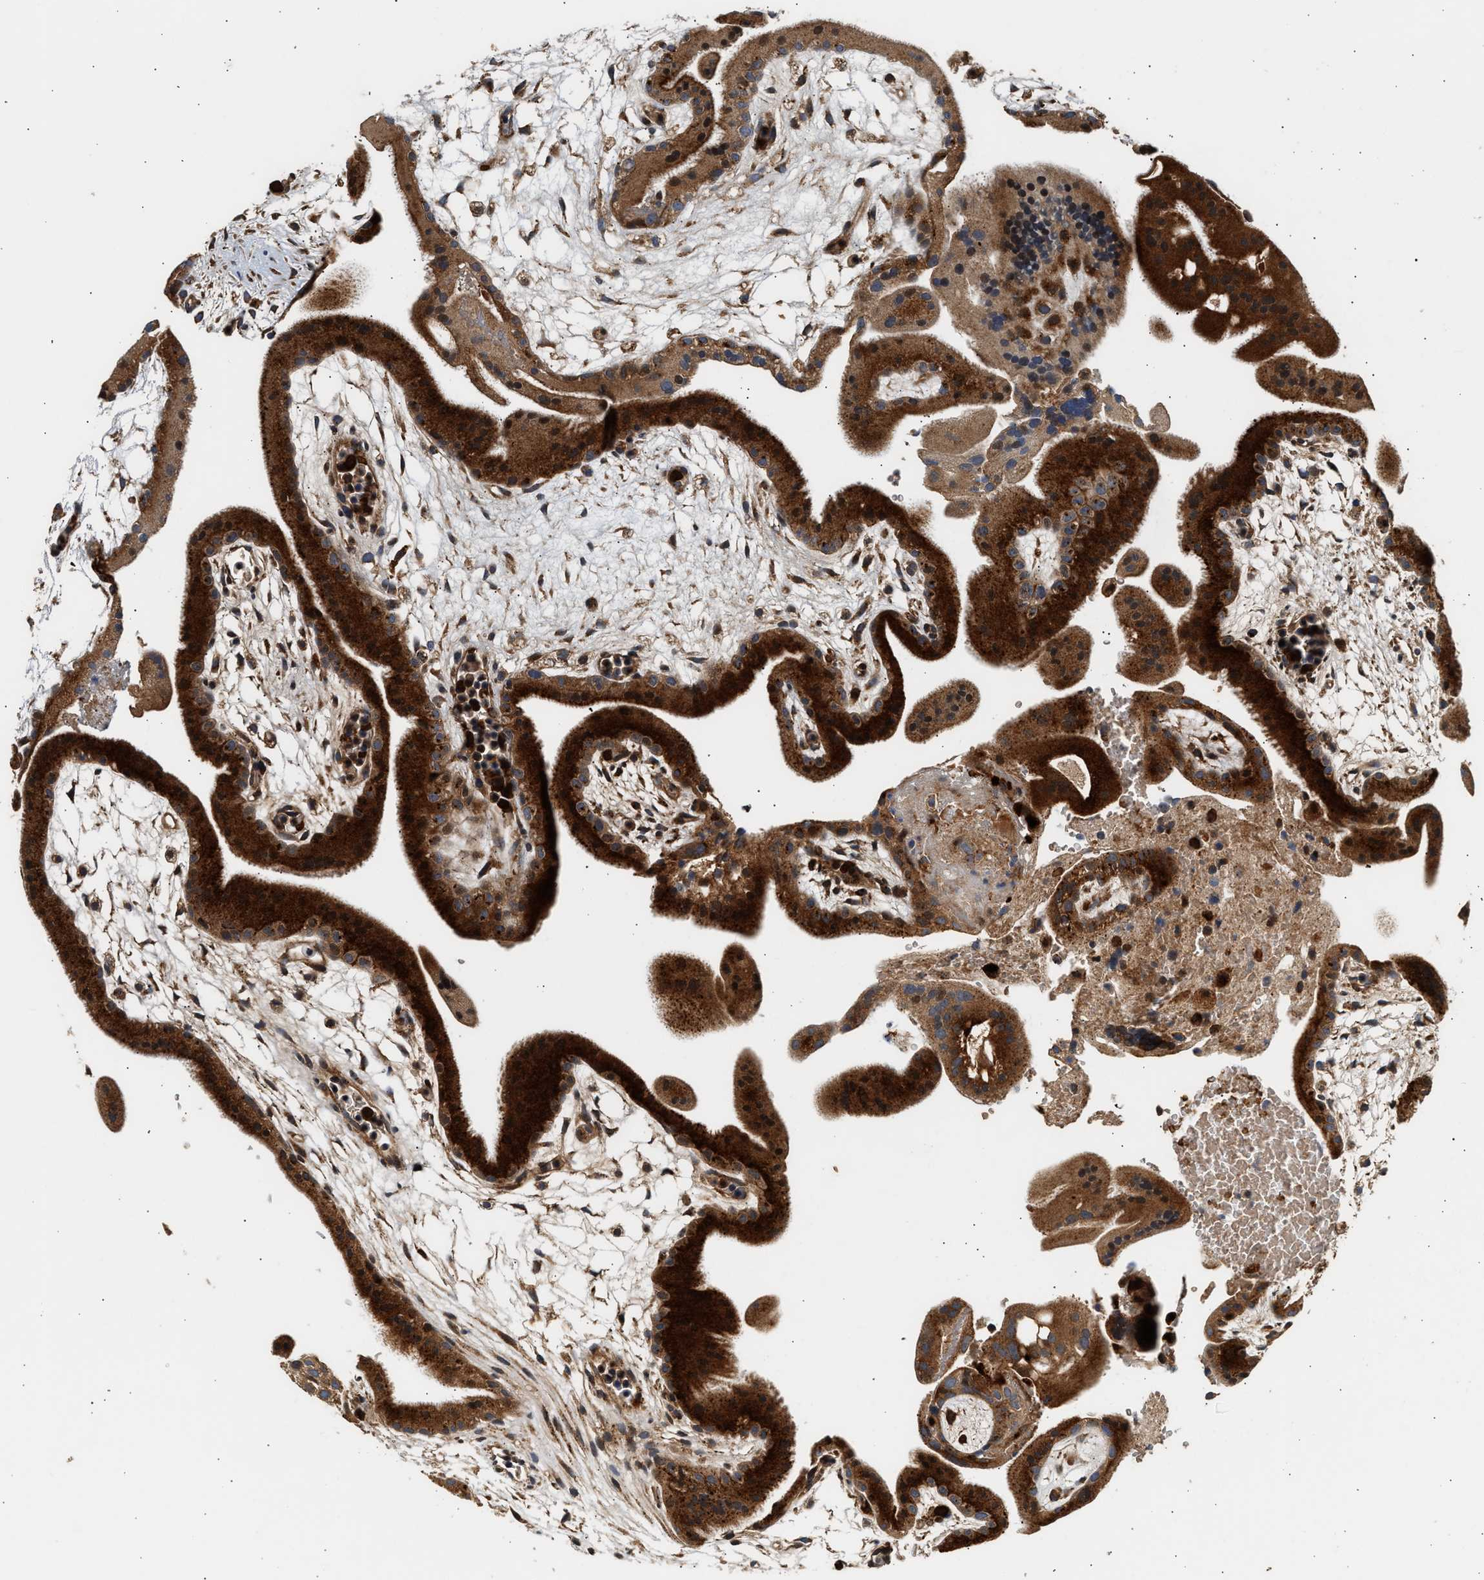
{"staining": {"intensity": "strong", "quantity": ">75%", "location": "cytoplasmic/membranous"}, "tissue": "placenta", "cell_type": "Trophoblastic cells", "image_type": "normal", "snomed": [{"axis": "morphology", "description": "Normal tissue, NOS"}, {"axis": "topography", "description": "Placenta"}], "caption": "A high amount of strong cytoplasmic/membranous positivity is seen in about >75% of trophoblastic cells in benign placenta. The protein is shown in brown color, while the nuclei are stained blue.", "gene": "PLD3", "patient": {"sex": "female", "age": 19}}